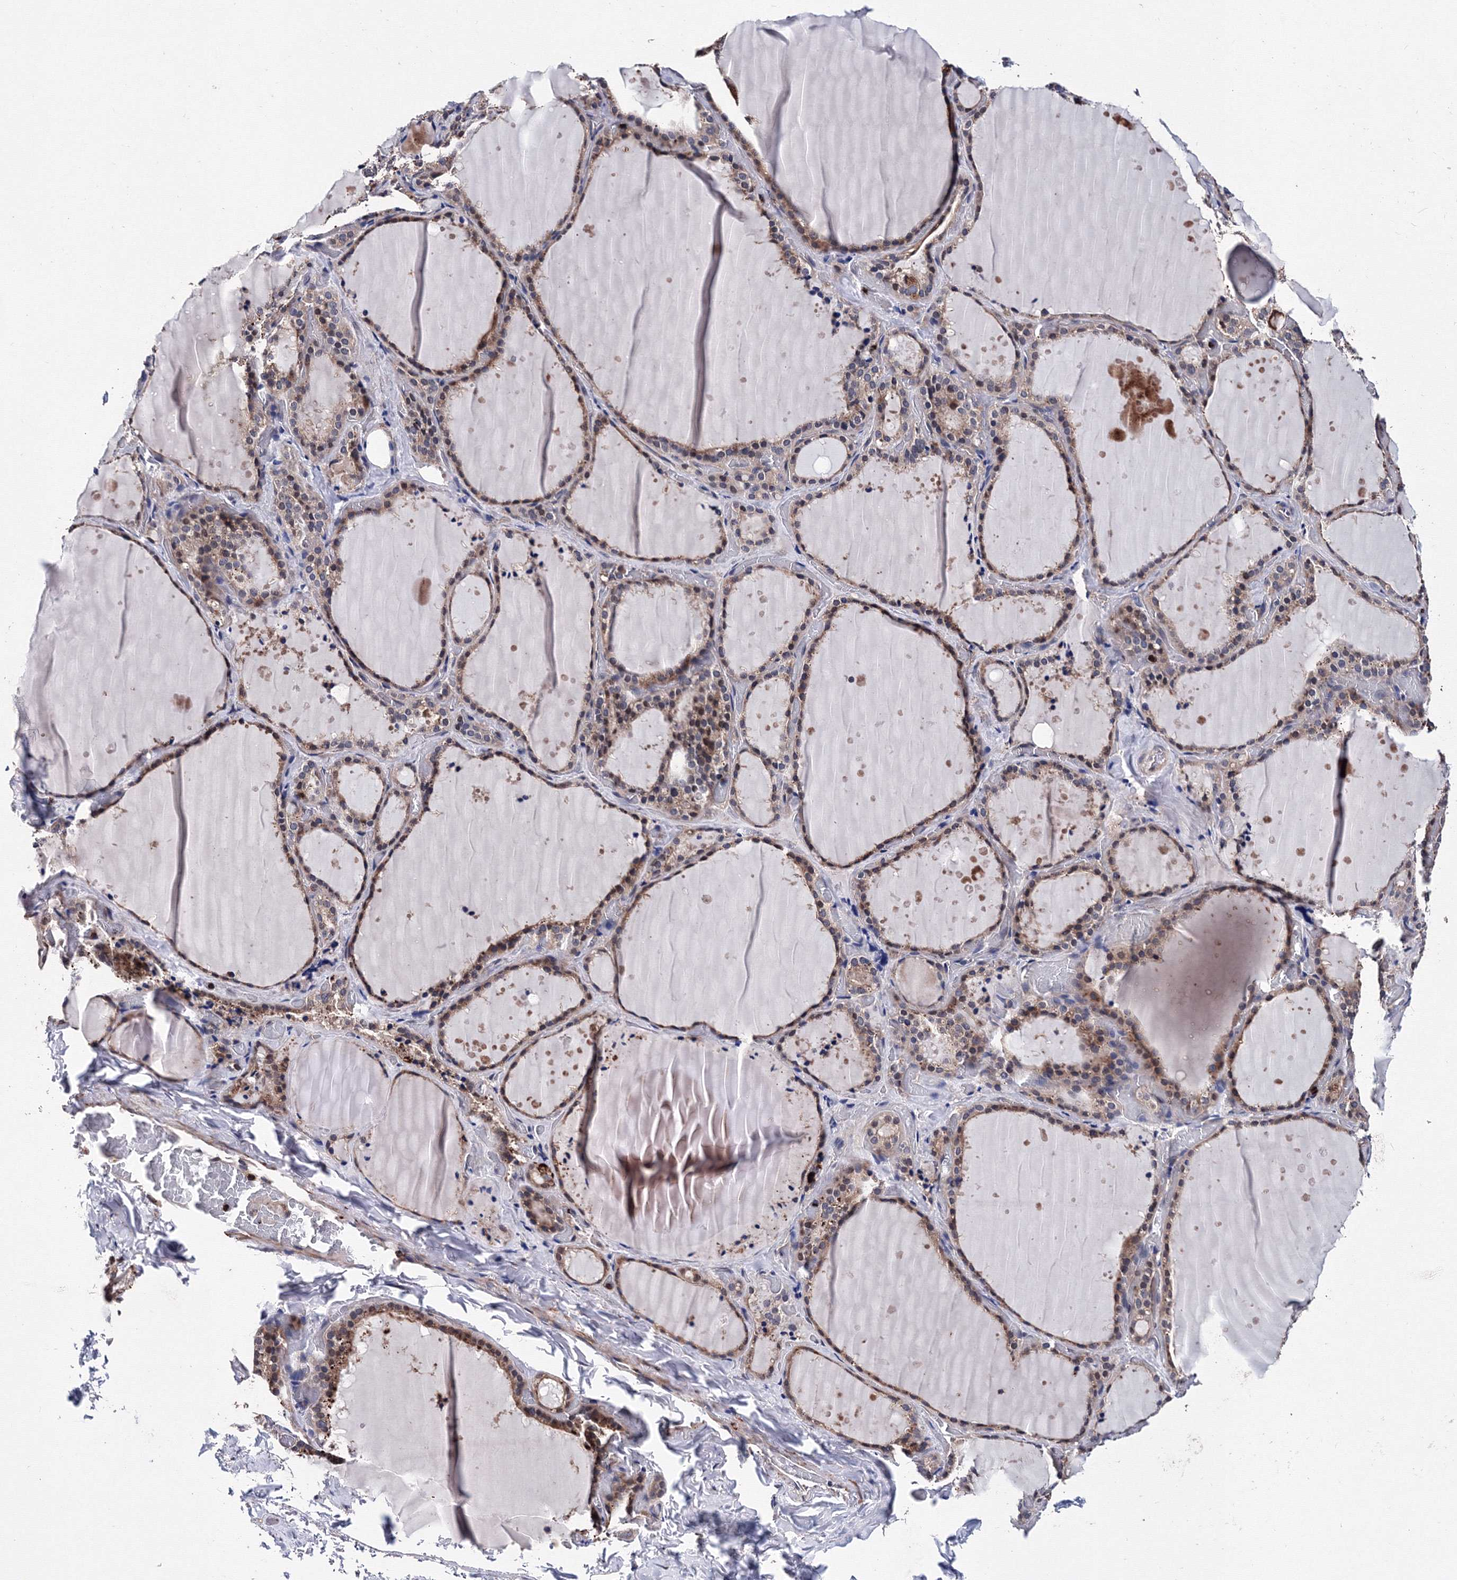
{"staining": {"intensity": "weak", "quantity": ">75%", "location": "cytoplasmic/membranous"}, "tissue": "thyroid gland", "cell_type": "Glandular cells", "image_type": "normal", "snomed": [{"axis": "morphology", "description": "Normal tissue, NOS"}, {"axis": "topography", "description": "Thyroid gland"}], "caption": "The image exhibits a brown stain indicating the presence of a protein in the cytoplasmic/membranous of glandular cells in thyroid gland. Immunohistochemistry (ihc) stains the protein of interest in brown and the nuclei are stained blue.", "gene": "PHYKPL", "patient": {"sex": "female", "age": 44}}